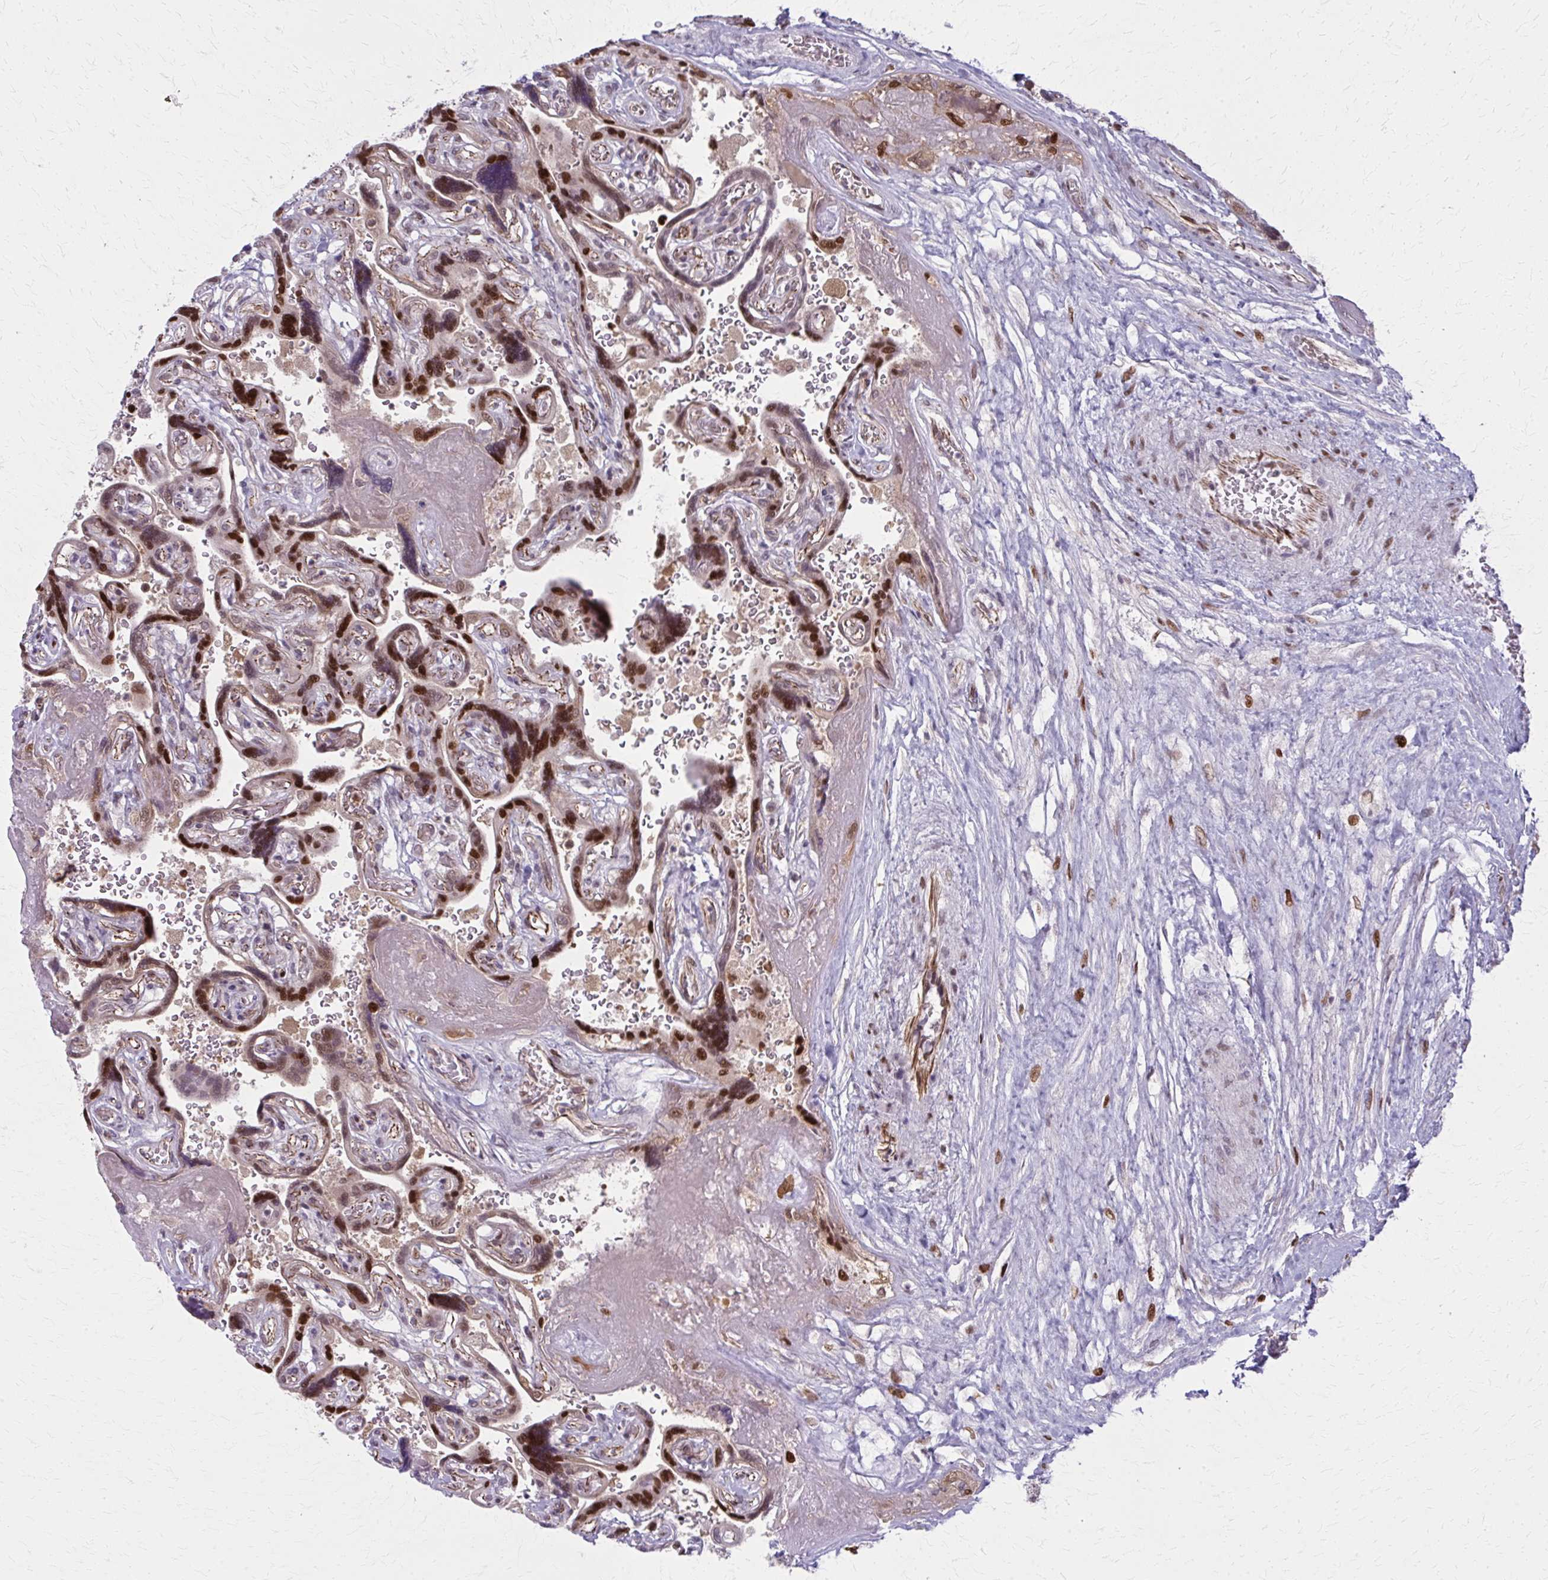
{"staining": {"intensity": "moderate", "quantity": ">75%", "location": "nuclear"}, "tissue": "placenta", "cell_type": "Decidual cells", "image_type": "normal", "snomed": [{"axis": "morphology", "description": "Normal tissue, NOS"}, {"axis": "topography", "description": "Placenta"}], "caption": "Immunohistochemistry (IHC) staining of normal placenta, which reveals medium levels of moderate nuclear expression in about >75% of decidual cells indicating moderate nuclear protein staining. The staining was performed using DAB (3,3'-diaminobenzidine) (brown) for protein detection and nuclei were counterstained in hematoxylin (blue).", "gene": "ZNF559", "patient": {"sex": "female", "age": 32}}